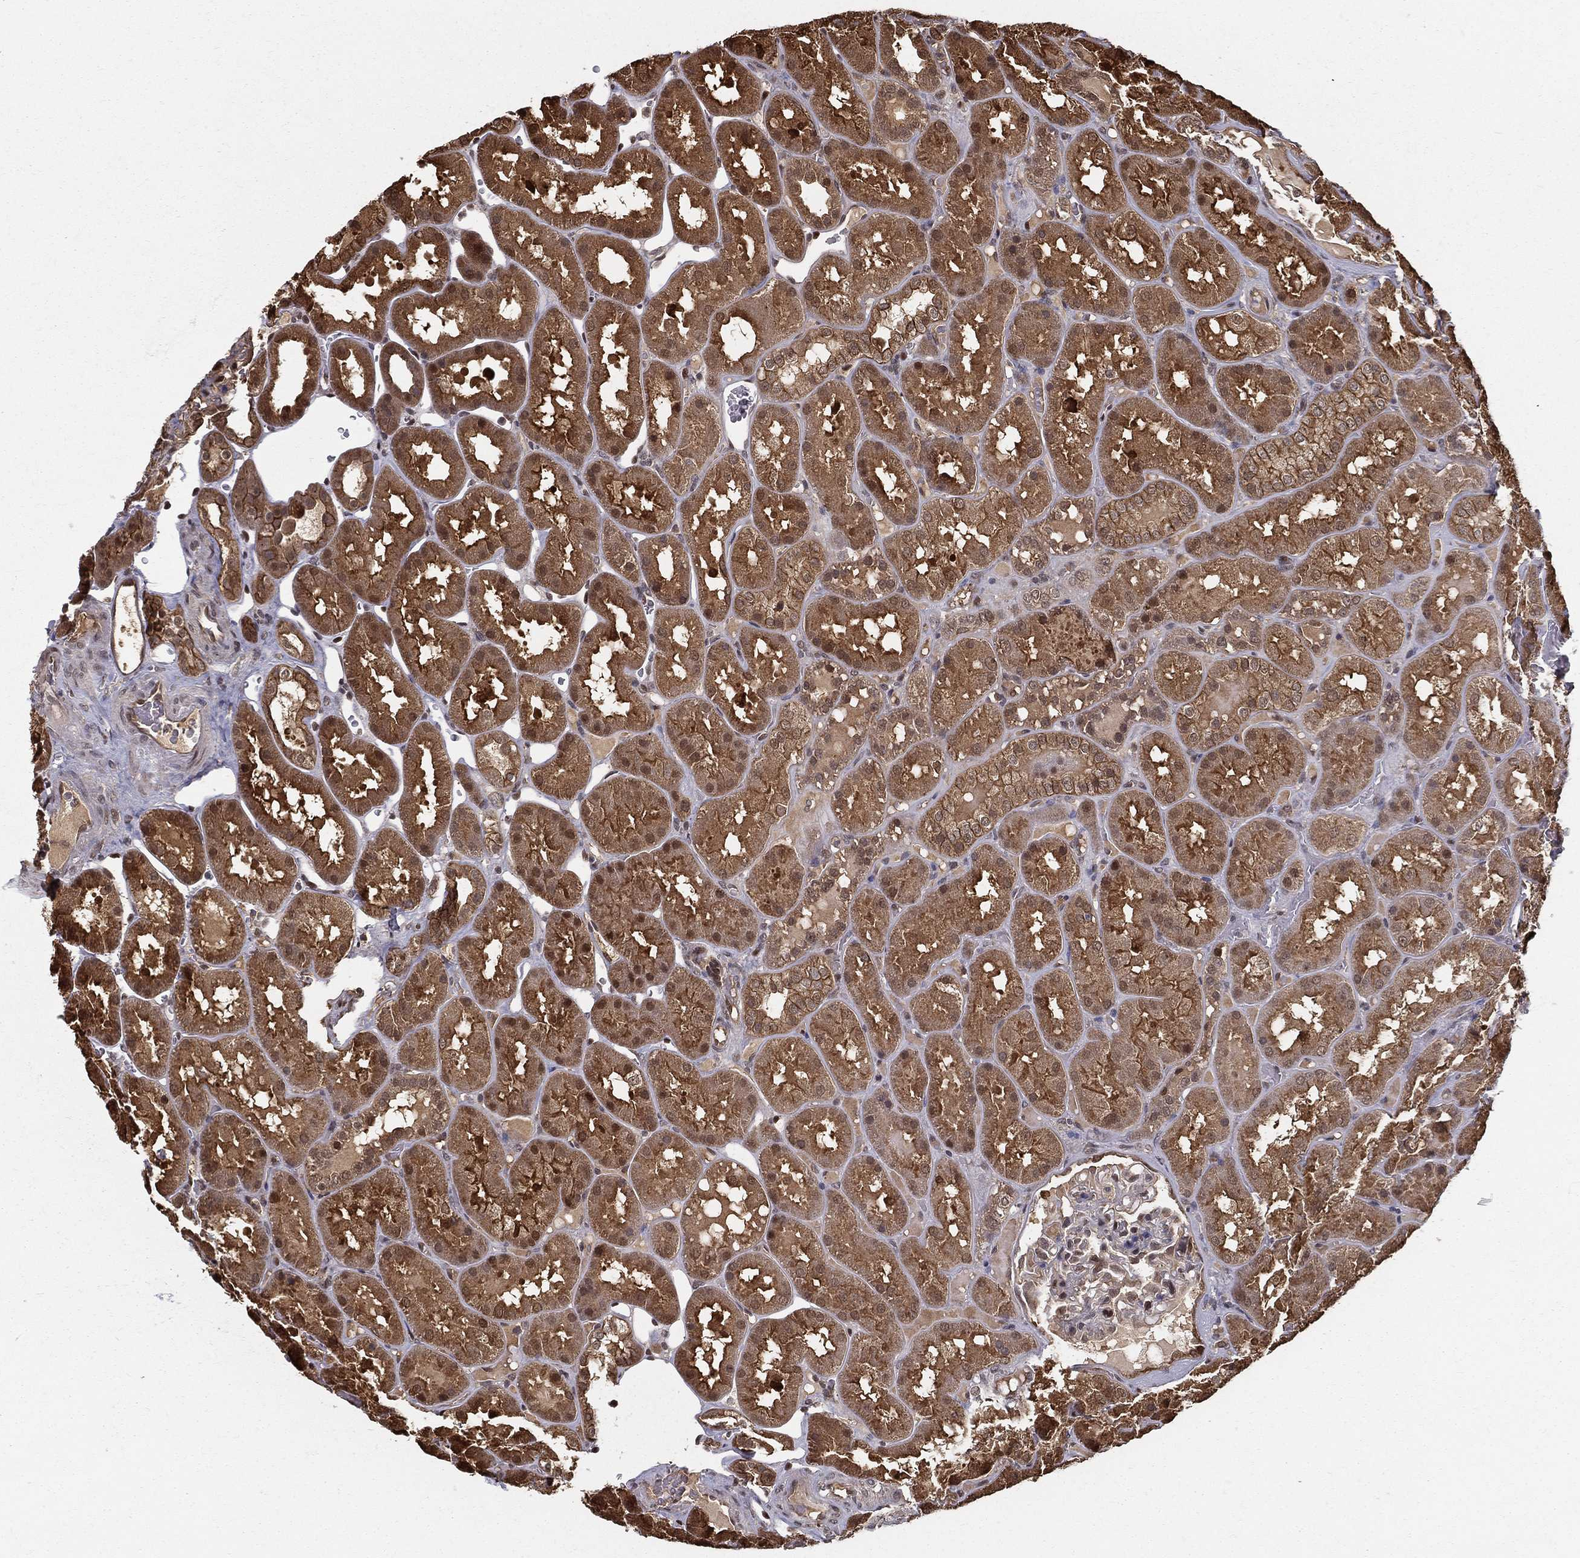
{"staining": {"intensity": "moderate", "quantity": "<25%", "location": "nuclear"}, "tissue": "kidney", "cell_type": "Cells in glomeruli", "image_type": "normal", "snomed": [{"axis": "morphology", "description": "Normal tissue, NOS"}, {"axis": "topography", "description": "Kidney"}], "caption": "An IHC image of benign tissue is shown. Protein staining in brown highlights moderate nuclear positivity in kidney within cells in glomeruli. (Stains: DAB in brown, nuclei in blue, Microscopy: brightfield microscopy at high magnification).", "gene": "SLC6A6", "patient": {"sex": "male", "age": 73}}